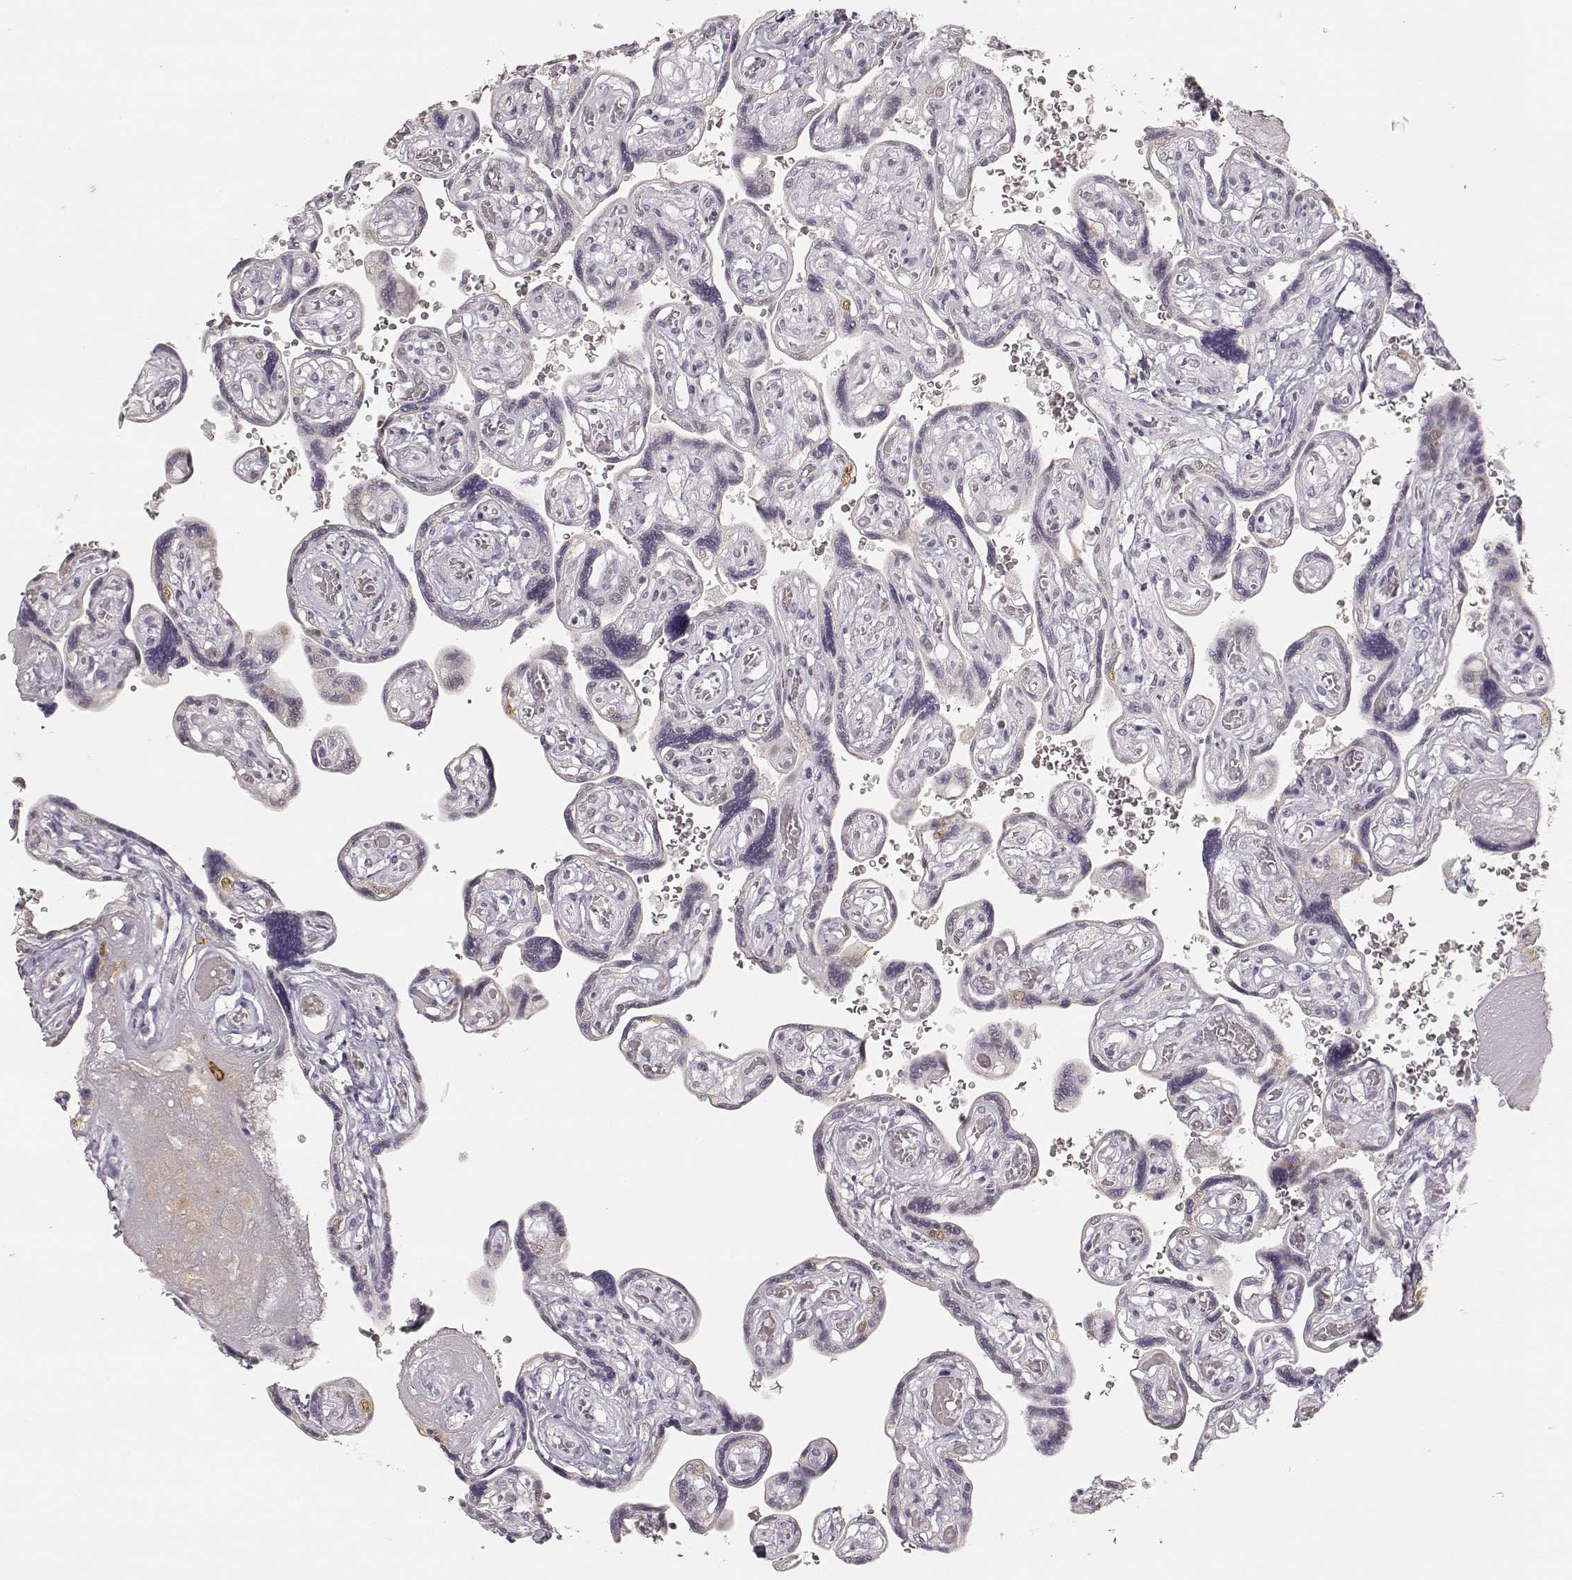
{"staining": {"intensity": "negative", "quantity": "none", "location": "none"}, "tissue": "placenta", "cell_type": "Decidual cells", "image_type": "normal", "snomed": [{"axis": "morphology", "description": "Normal tissue, NOS"}, {"axis": "topography", "description": "Placenta"}], "caption": "The micrograph demonstrates no staining of decidual cells in benign placenta. (Brightfield microscopy of DAB (3,3'-diaminobenzidine) immunohistochemistry at high magnification).", "gene": "LAMC2", "patient": {"sex": "female", "age": 32}}